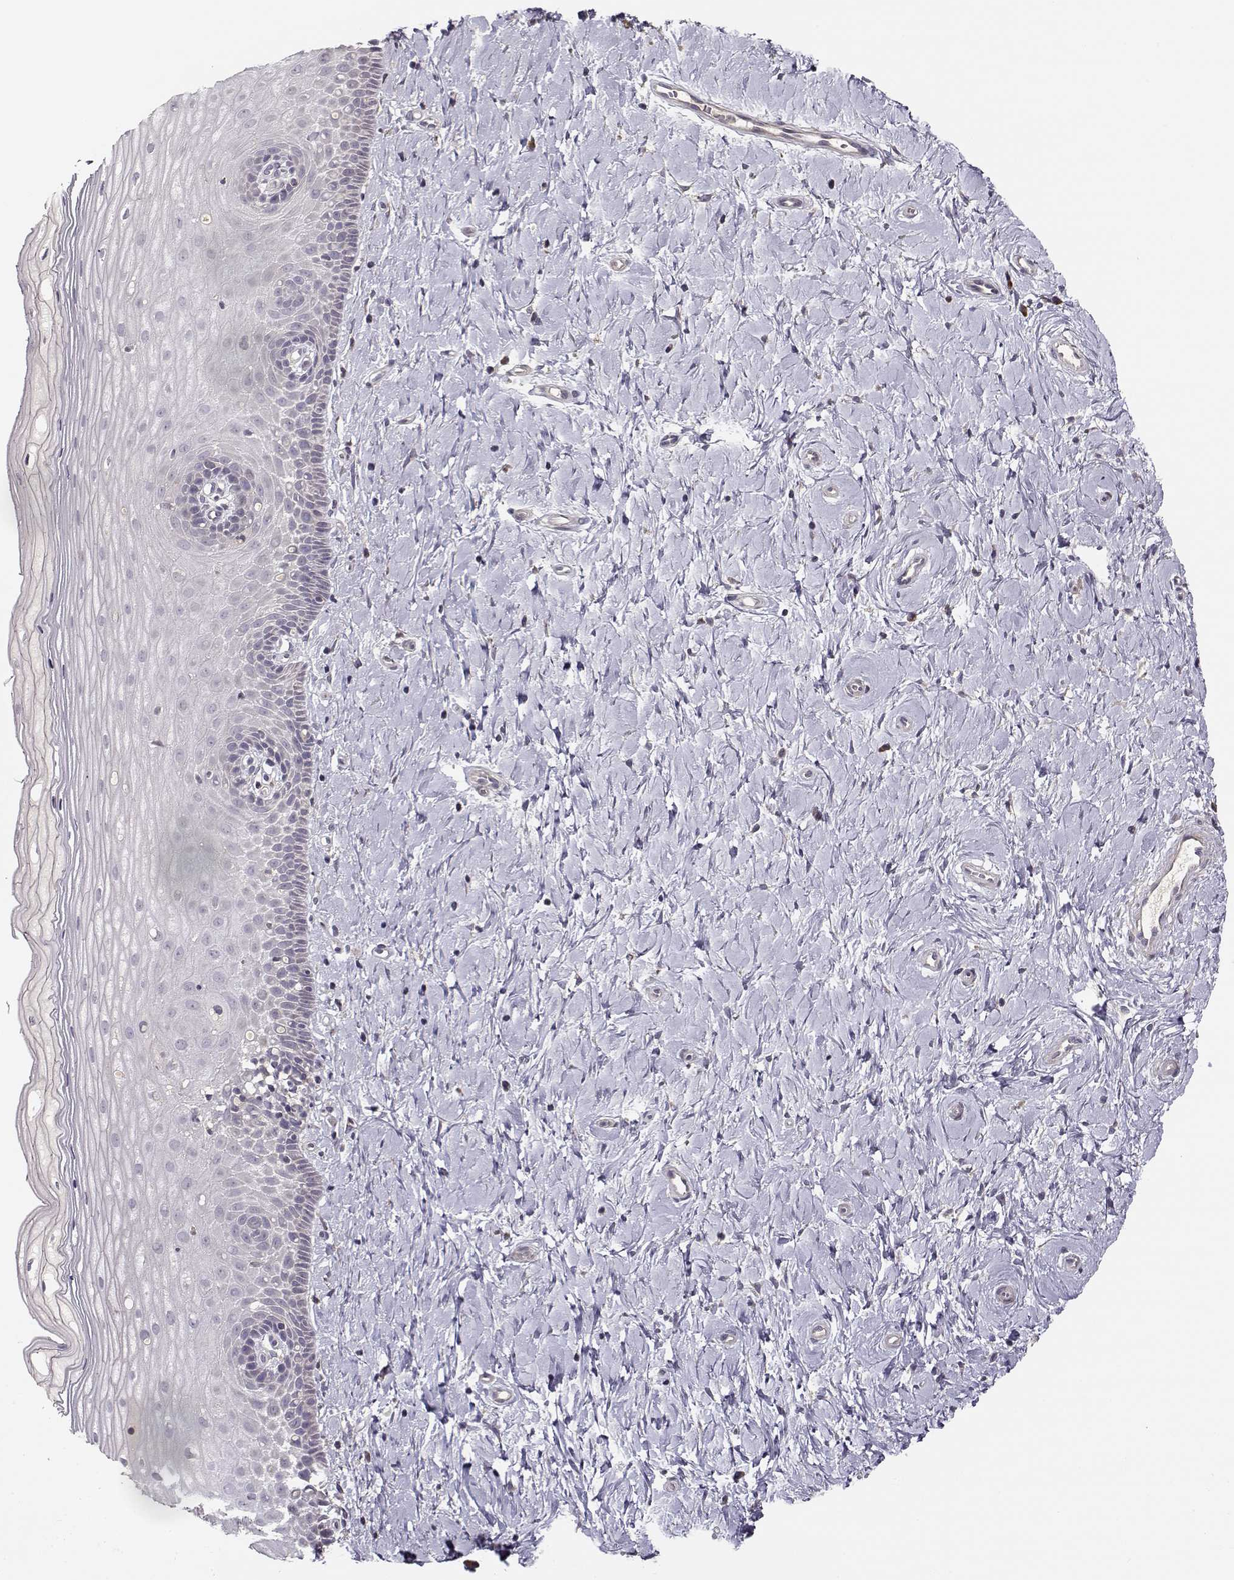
{"staining": {"intensity": "negative", "quantity": "none", "location": "none"}, "tissue": "cervix", "cell_type": "Glandular cells", "image_type": "normal", "snomed": [{"axis": "morphology", "description": "Normal tissue, NOS"}, {"axis": "topography", "description": "Cervix"}], "caption": "Immunohistochemistry (IHC) photomicrograph of unremarkable cervix stained for a protein (brown), which exhibits no staining in glandular cells.", "gene": "ENTPD8", "patient": {"sex": "female", "age": 37}}